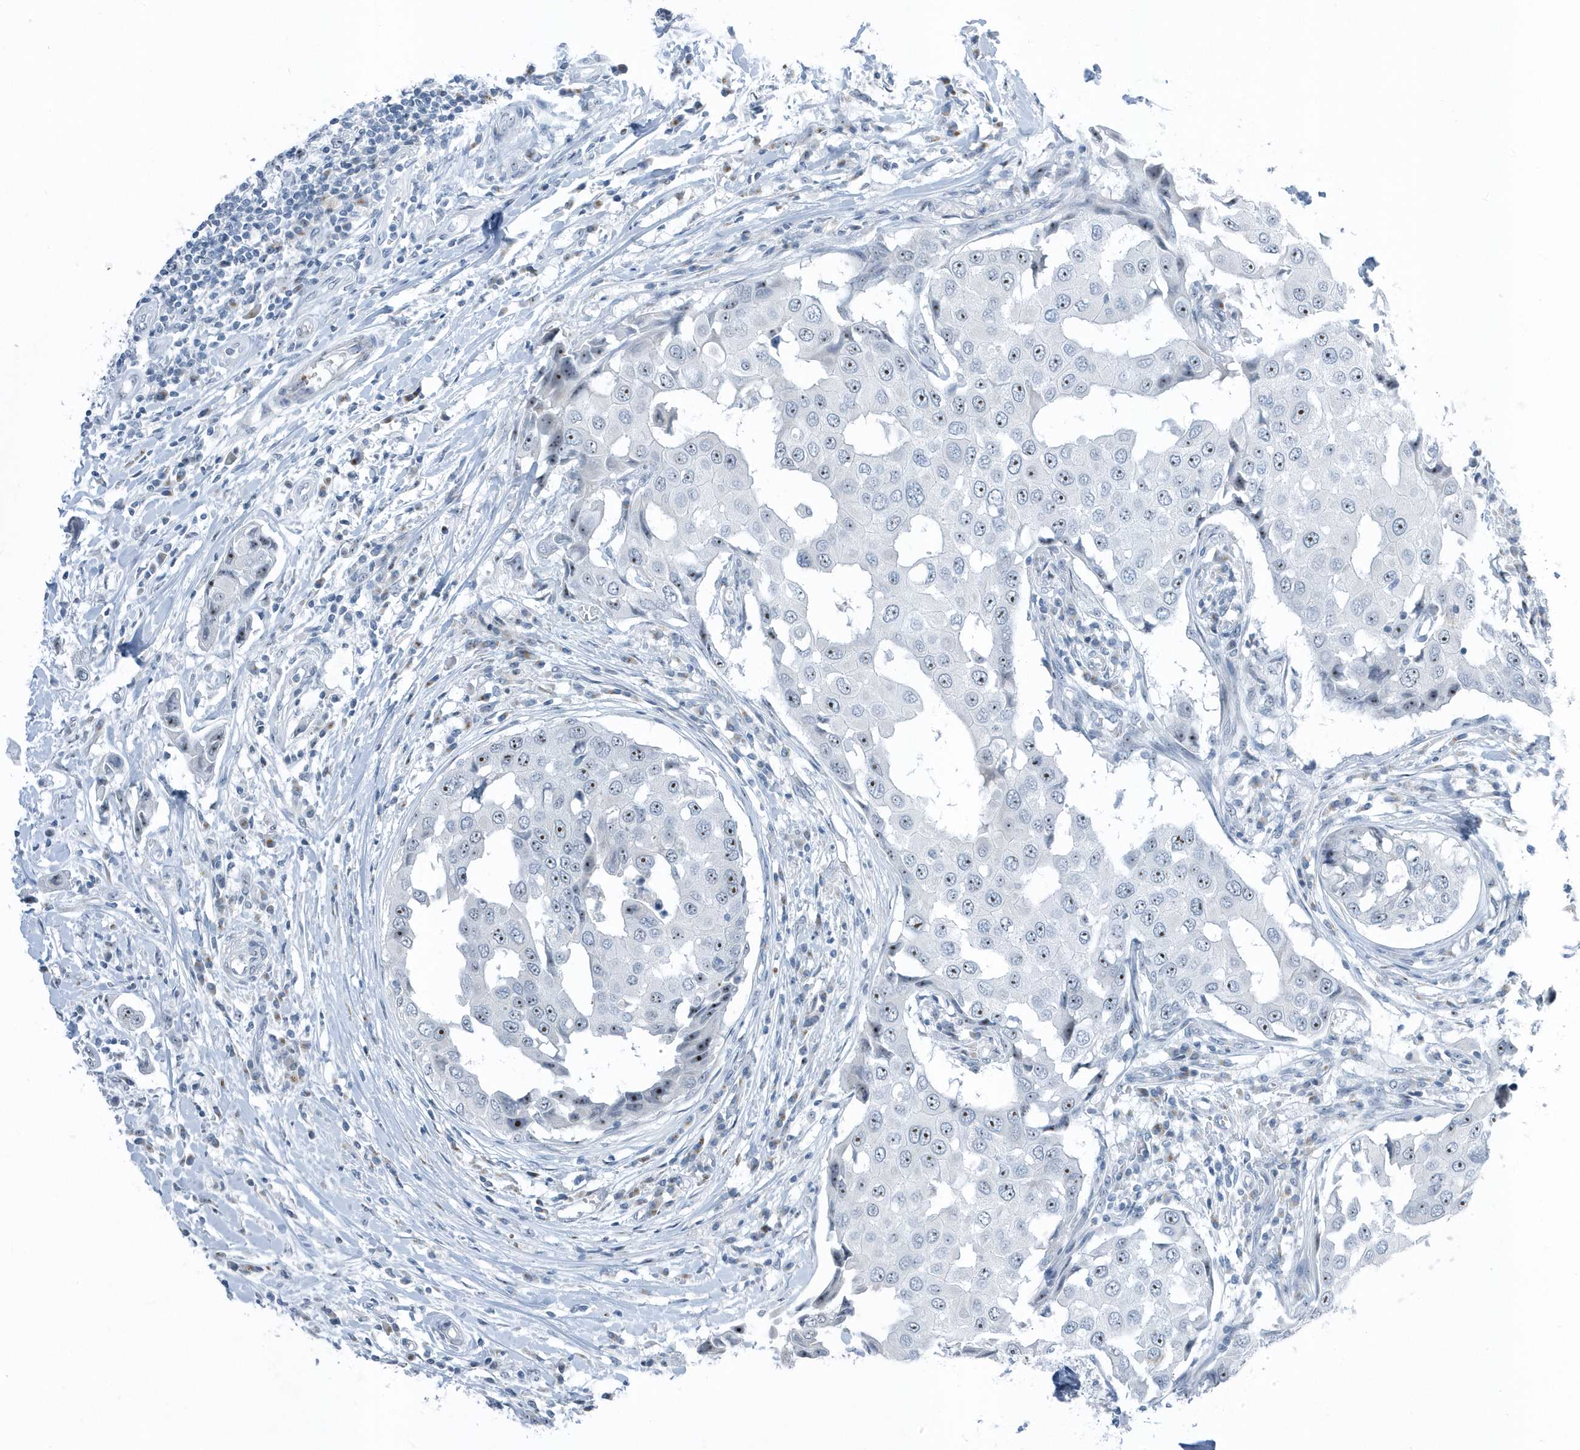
{"staining": {"intensity": "moderate", "quantity": "25%-75%", "location": "nuclear"}, "tissue": "breast cancer", "cell_type": "Tumor cells", "image_type": "cancer", "snomed": [{"axis": "morphology", "description": "Duct carcinoma"}, {"axis": "topography", "description": "Breast"}], "caption": "Breast intraductal carcinoma stained with DAB (3,3'-diaminobenzidine) immunohistochemistry displays medium levels of moderate nuclear expression in about 25%-75% of tumor cells.", "gene": "RPF2", "patient": {"sex": "female", "age": 27}}